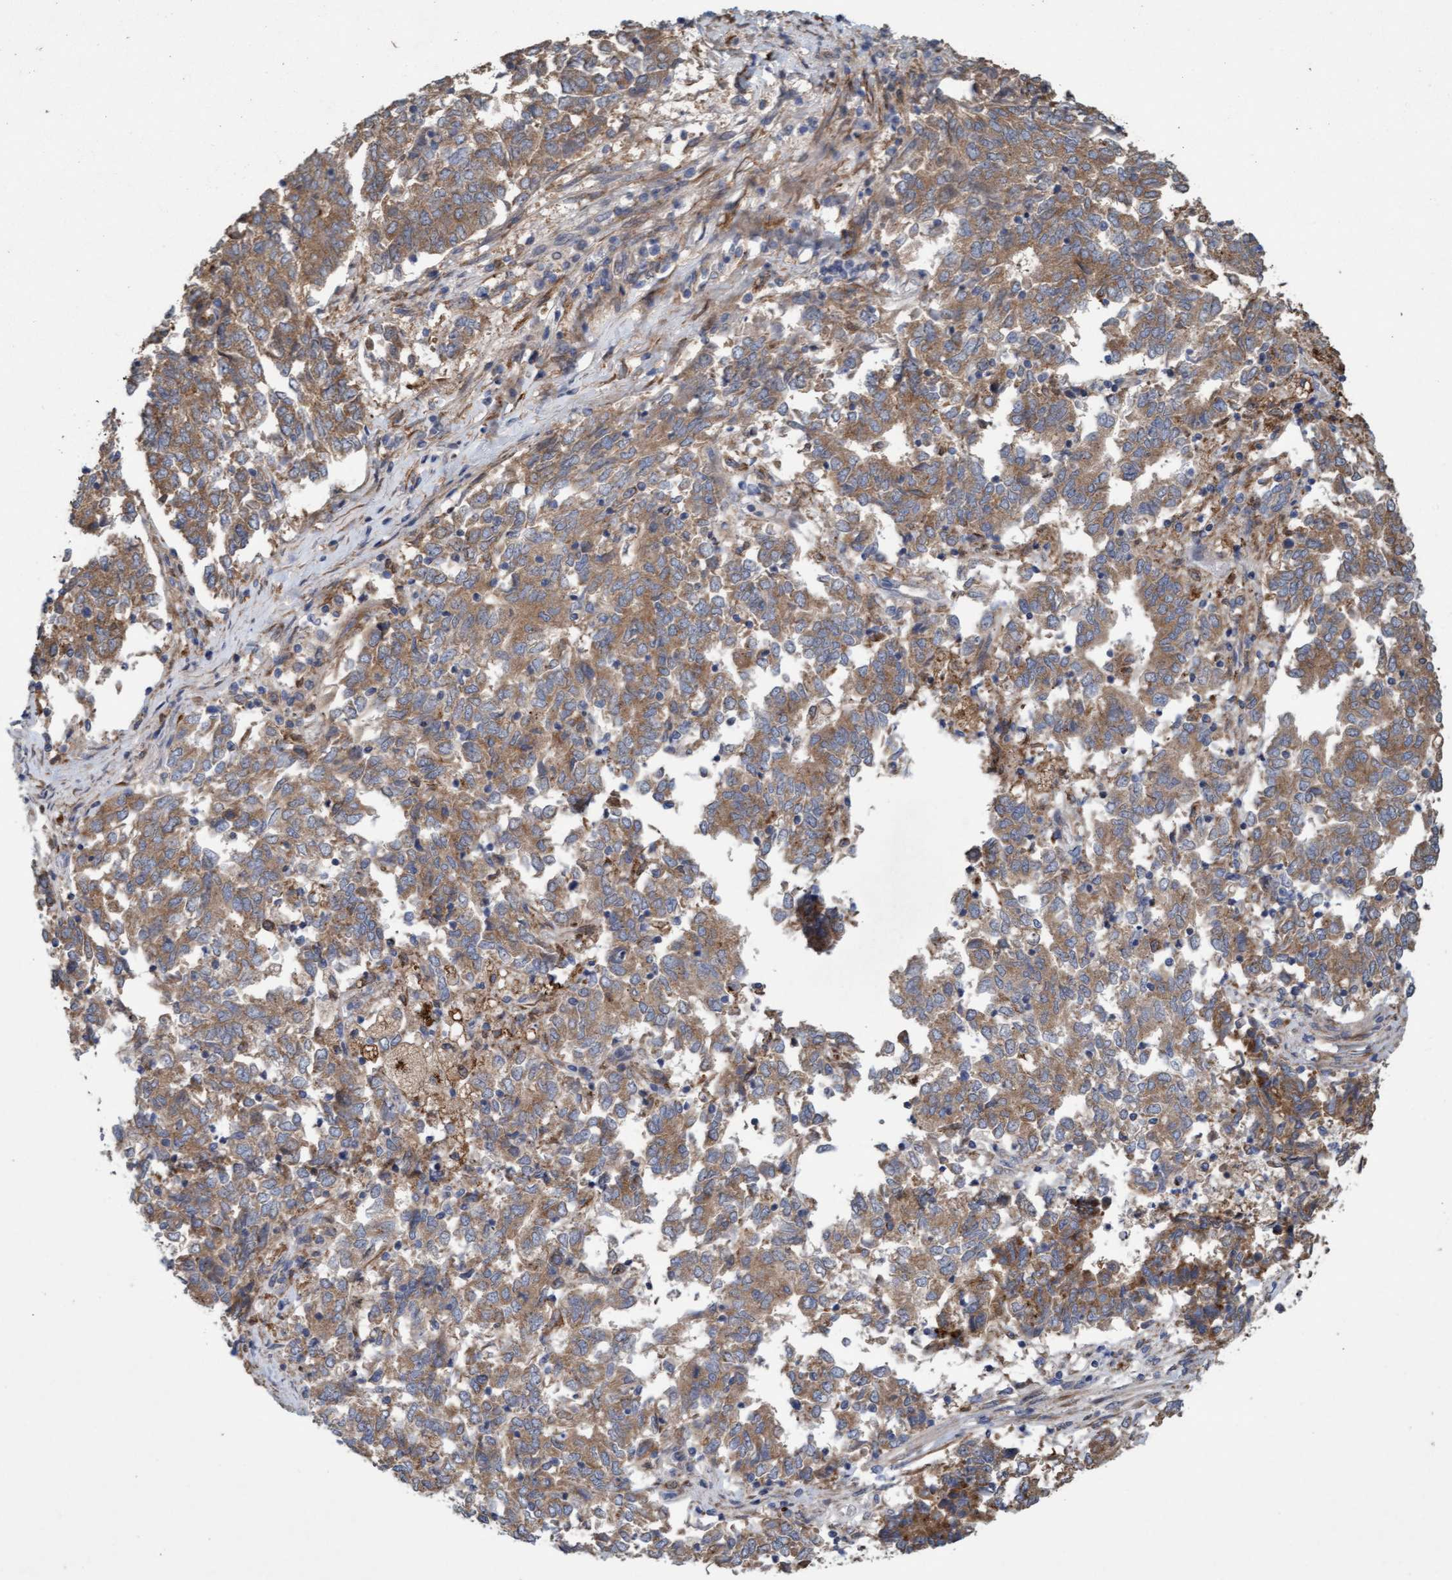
{"staining": {"intensity": "moderate", "quantity": ">75%", "location": "cytoplasmic/membranous"}, "tissue": "endometrial cancer", "cell_type": "Tumor cells", "image_type": "cancer", "snomed": [{"axis": "morphology", "description": "Adenocarcinoma, NOS"}, {"axis": "topography", "description": "Endometrium"}], "caption": "IHC (DAB (3,3'-diaminobenzidine)) staining of human adenocarcinoma (endometrial) shows moderate cytoplasmic/membranous protein positivity in approximately >75% of tumor cells. The protein is stained brown, and the nuclei are stained in blue (DAB (3,3'-diaminobenzidine) IHC with brightfield microscopy, high magnification).", "gene": "DDHD2", "patient": {"sex": "female", "age": 80}}